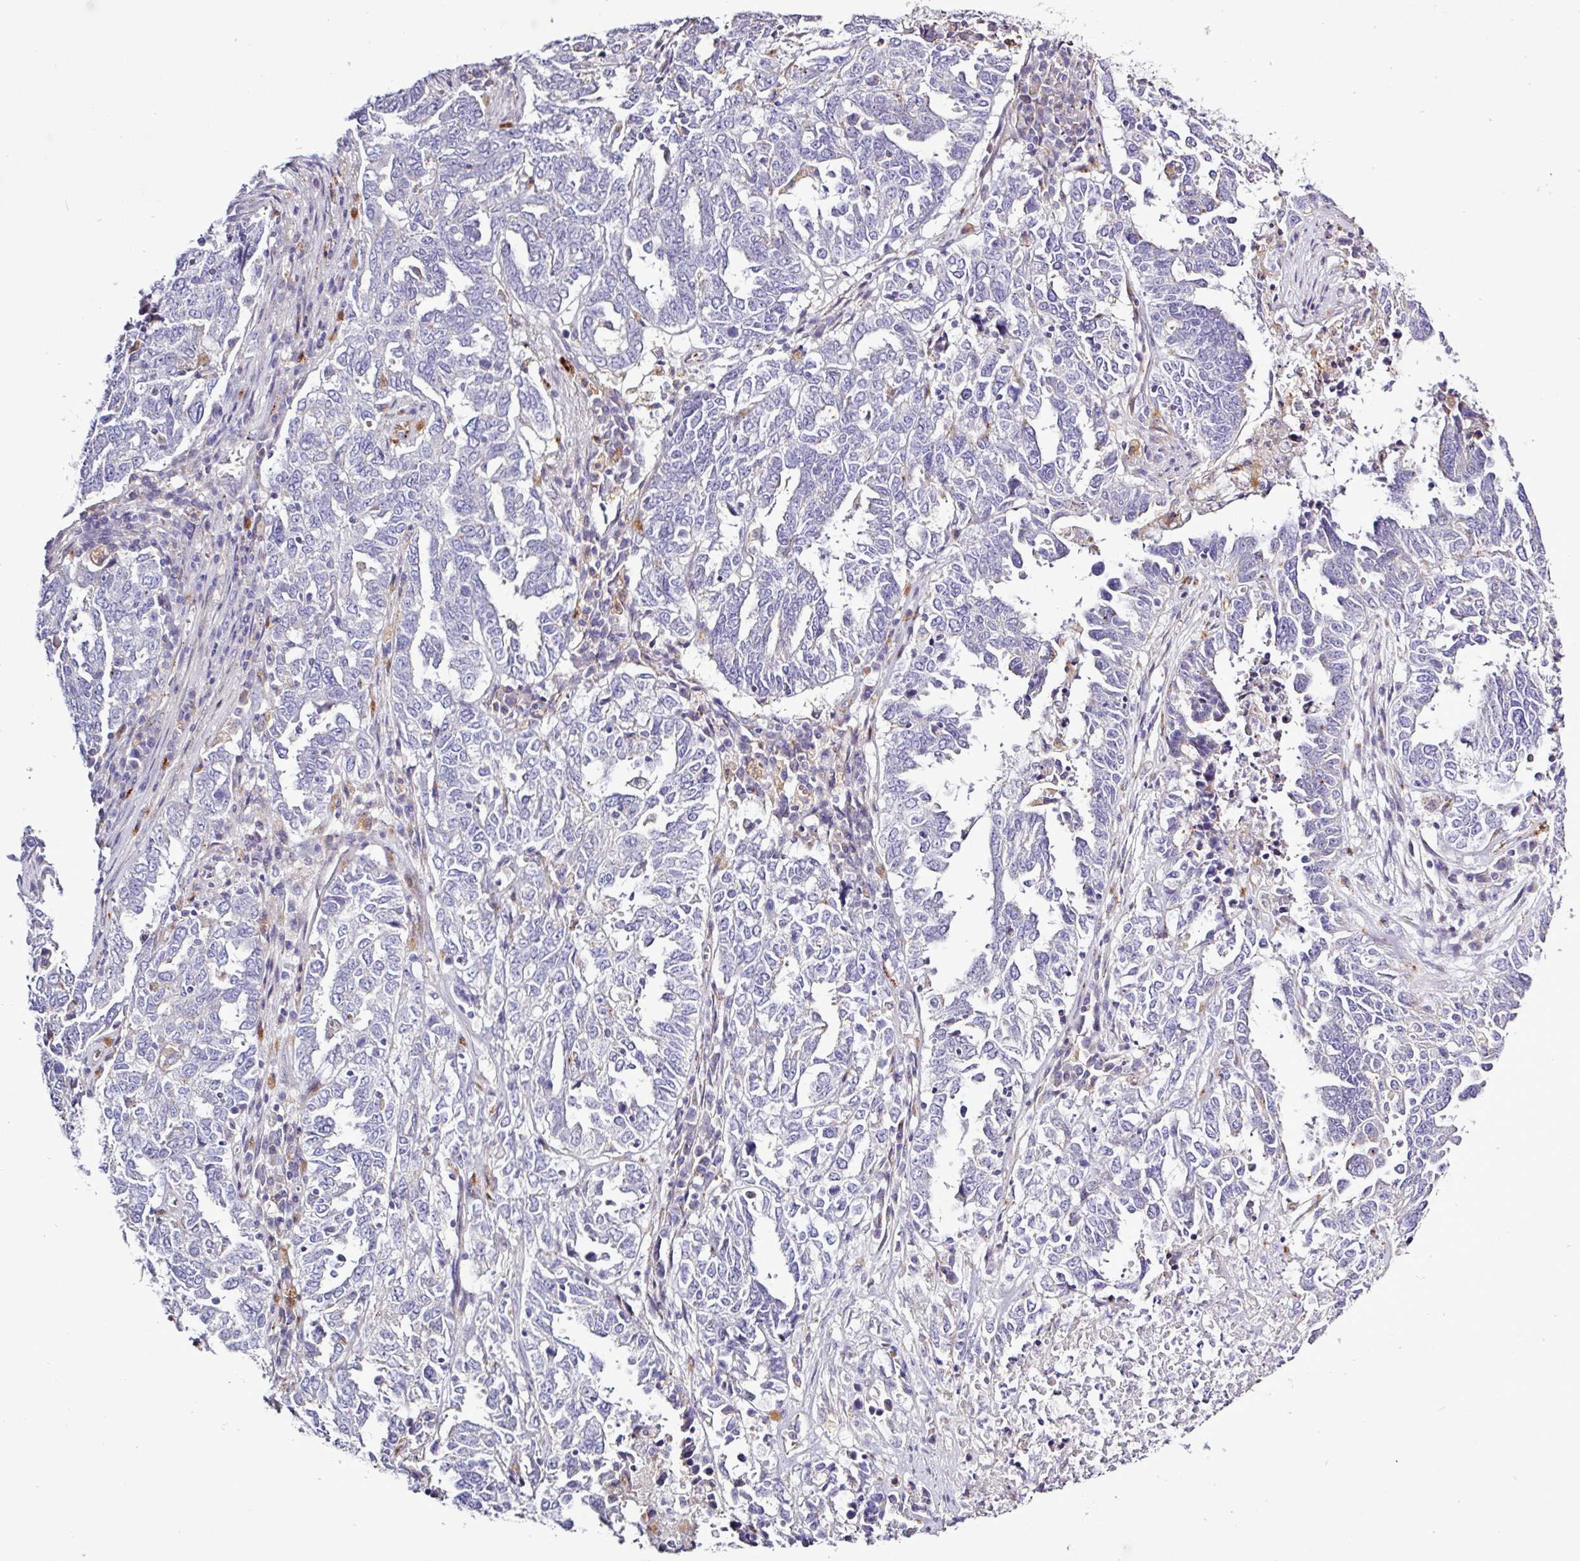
{"staining": {"intensity": "negative", "quantity": "none", "location": "none"}, "tissue": "ovarian cancer", "cell_type": "Tumor cells", "image_type": "cancer", "snomed": [{"axis": "morphology", "description": "Carcinoma, endometroid"}, {"axis": "topography", "description": "Ovary"}], "caption": "This is a micrograph of IHC staining of ovarian cancer, which shows no staining in tumor cells. (Immunohistochemistry (ihc), brightfield microscopy, high magnification).", "gene": "AMIGO2", "patient": {"sex": "female", "age": 62}}